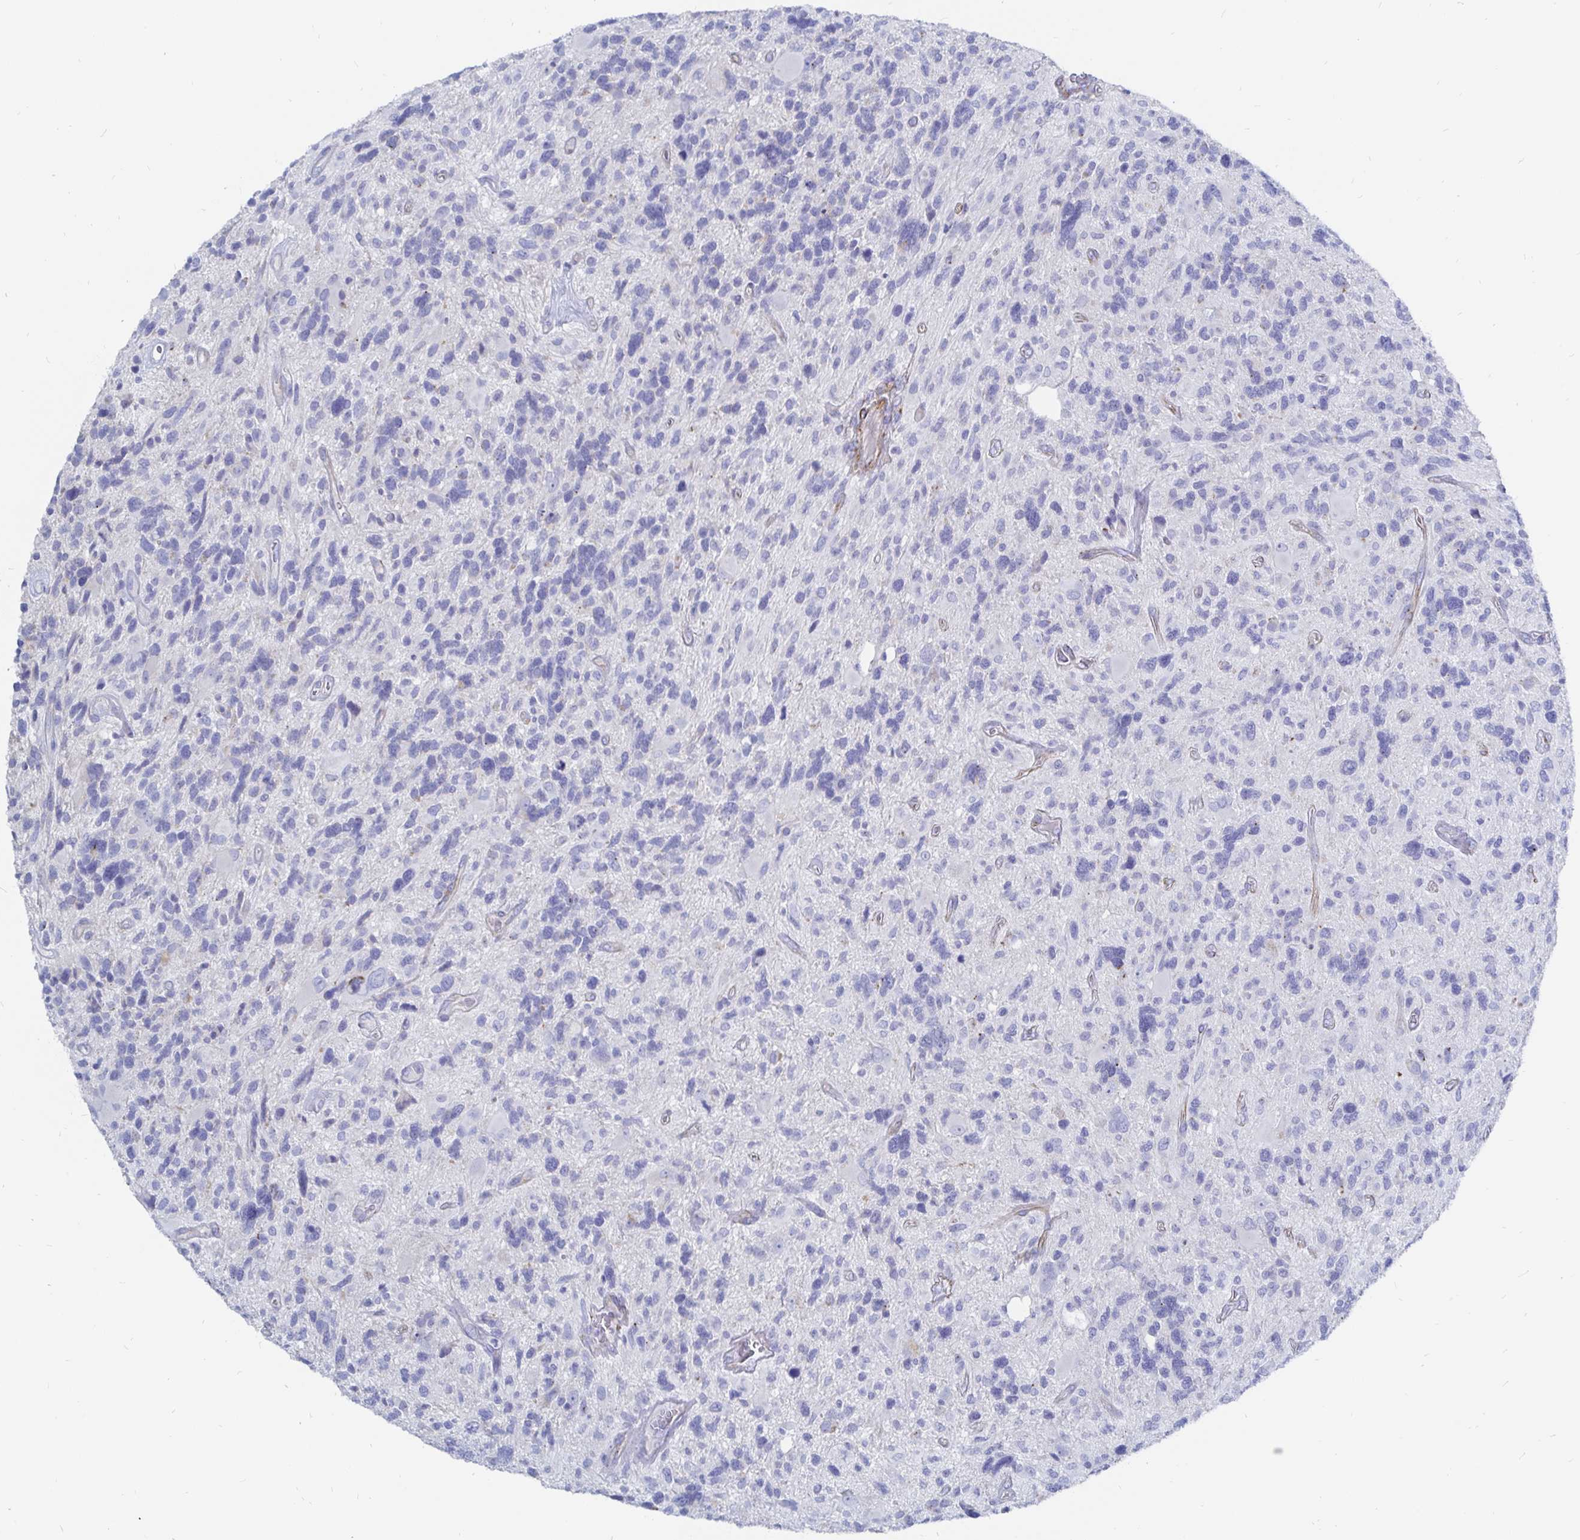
{"staining": {"intensity": "negative", "quantity": "none", "location": "none"}, "tissue": "glioma", "cell_type": "Tumor cells", "image_type": "cancer", "snomed": [{"axis": "morphology", "description": "Glioma, malignant, High grade"}, {"axis": "topography", "description": "Brain"}], "caption": "High magnification brightfield microscopy of glioma stained with DAB (brown) and counterstained with hematoxylin (blue): tumor cells show no significant positivity. (Brightfield microscopy of DAB (3,3'-diaminobenzidine) IHC at high magnification).", "gene": "COX16", "patient": {"sex": "male", "age": 49}}